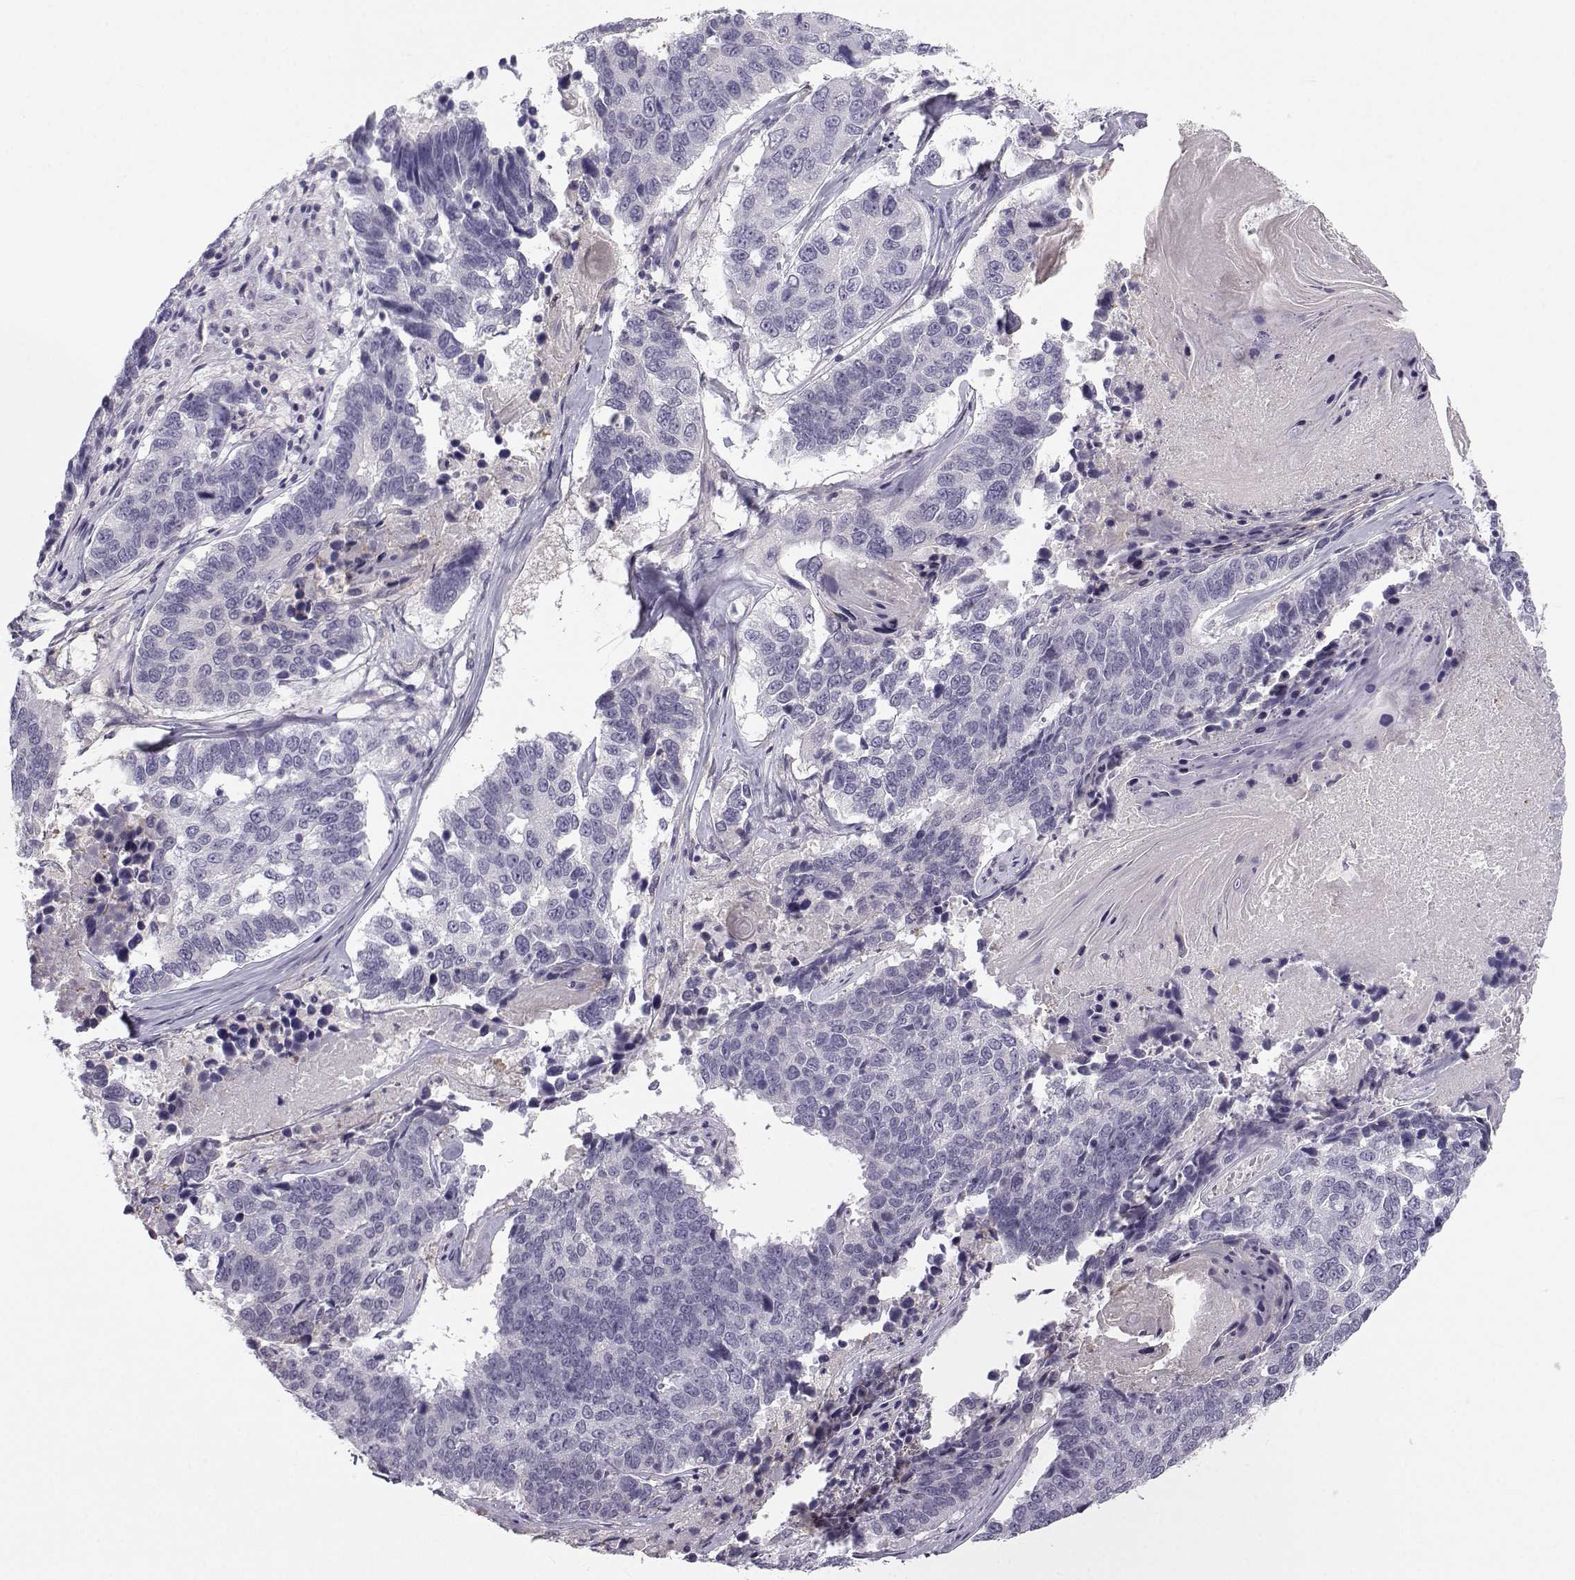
{"staining": {"intensity": "negative", "quantity": "none", "location": "none"}, "tissue": "lung cancer", "cell_type": "Tumor cells", "image_type": "cancer", "snomed": [{"axis": "morphology", "description": "Squamous cell carcinoma, NOS"}, {"axis": "topography", "description": "Lung"}], "caption": "The immunohistochemistry micrograph has no significant expression in tumor cells of squamous cell carcinoma (lung) tissue.", "gene": "MROH7", "patient": {"sex": "male", "age": 73}}